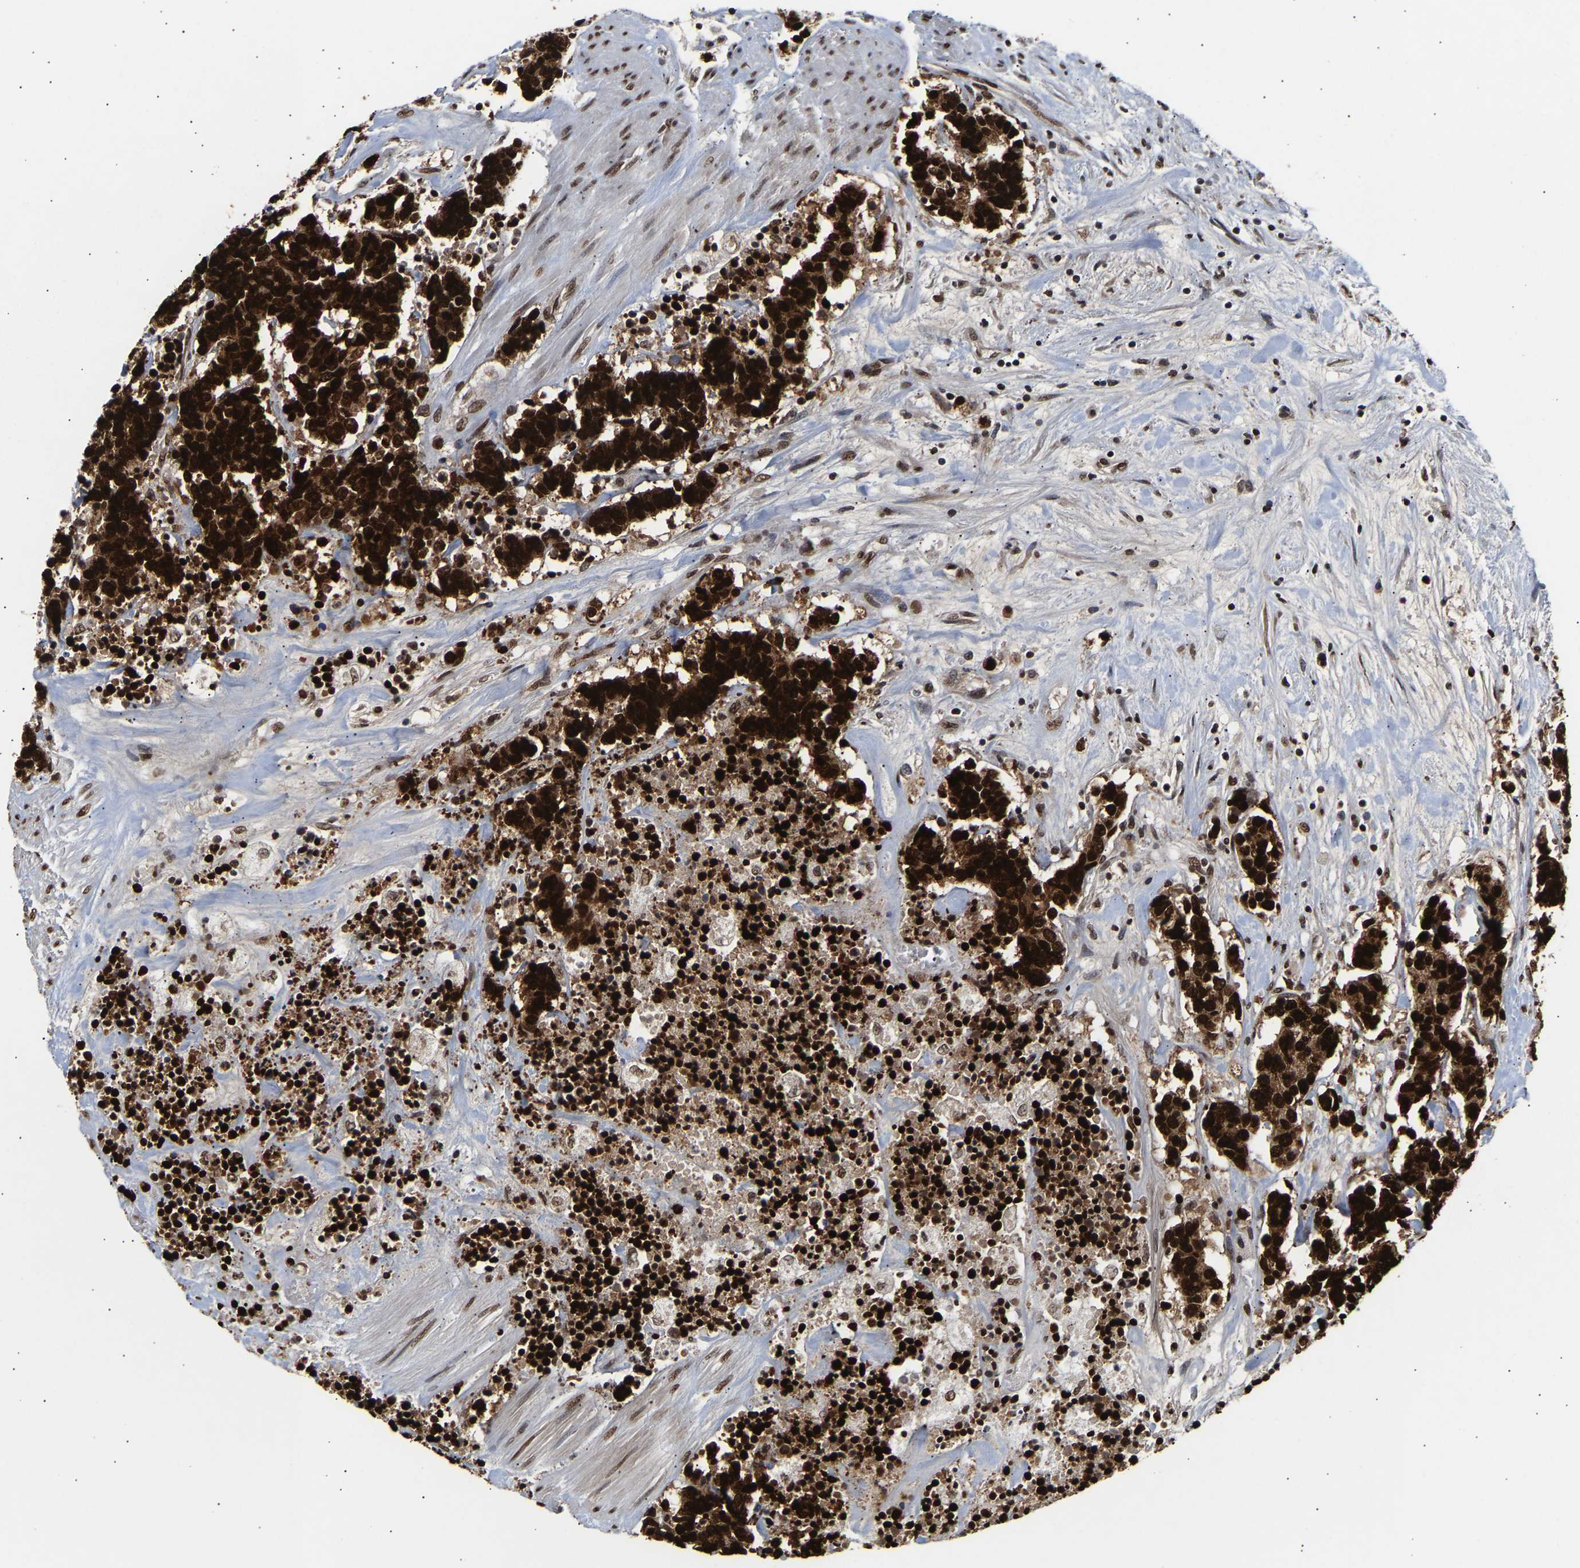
{"staining": {"intensity": "strong", "quantity": ">75%", "location": "cytoplasmic/membranous,nuclear"}, "tissue": "carcinoid", "cell_type": "Tumor cells", "image_type": "cancer", "snomed": [{"axis": "morphology", "description": "Carcinoma, NOS"}, {"axis": "morphology", "description": "Carcinoid, malignant, NOS"}, {"axis": "topography", "description": "Urinary bladder"}], "caption": "The micrograph displays staining of carcinoid, revealing strong cytoplasmic/membranous and nuclear protein expression (brown color) within tumor cells.", "gene": "PSIP1", "patient": {"sex": "male", "age": 57}}